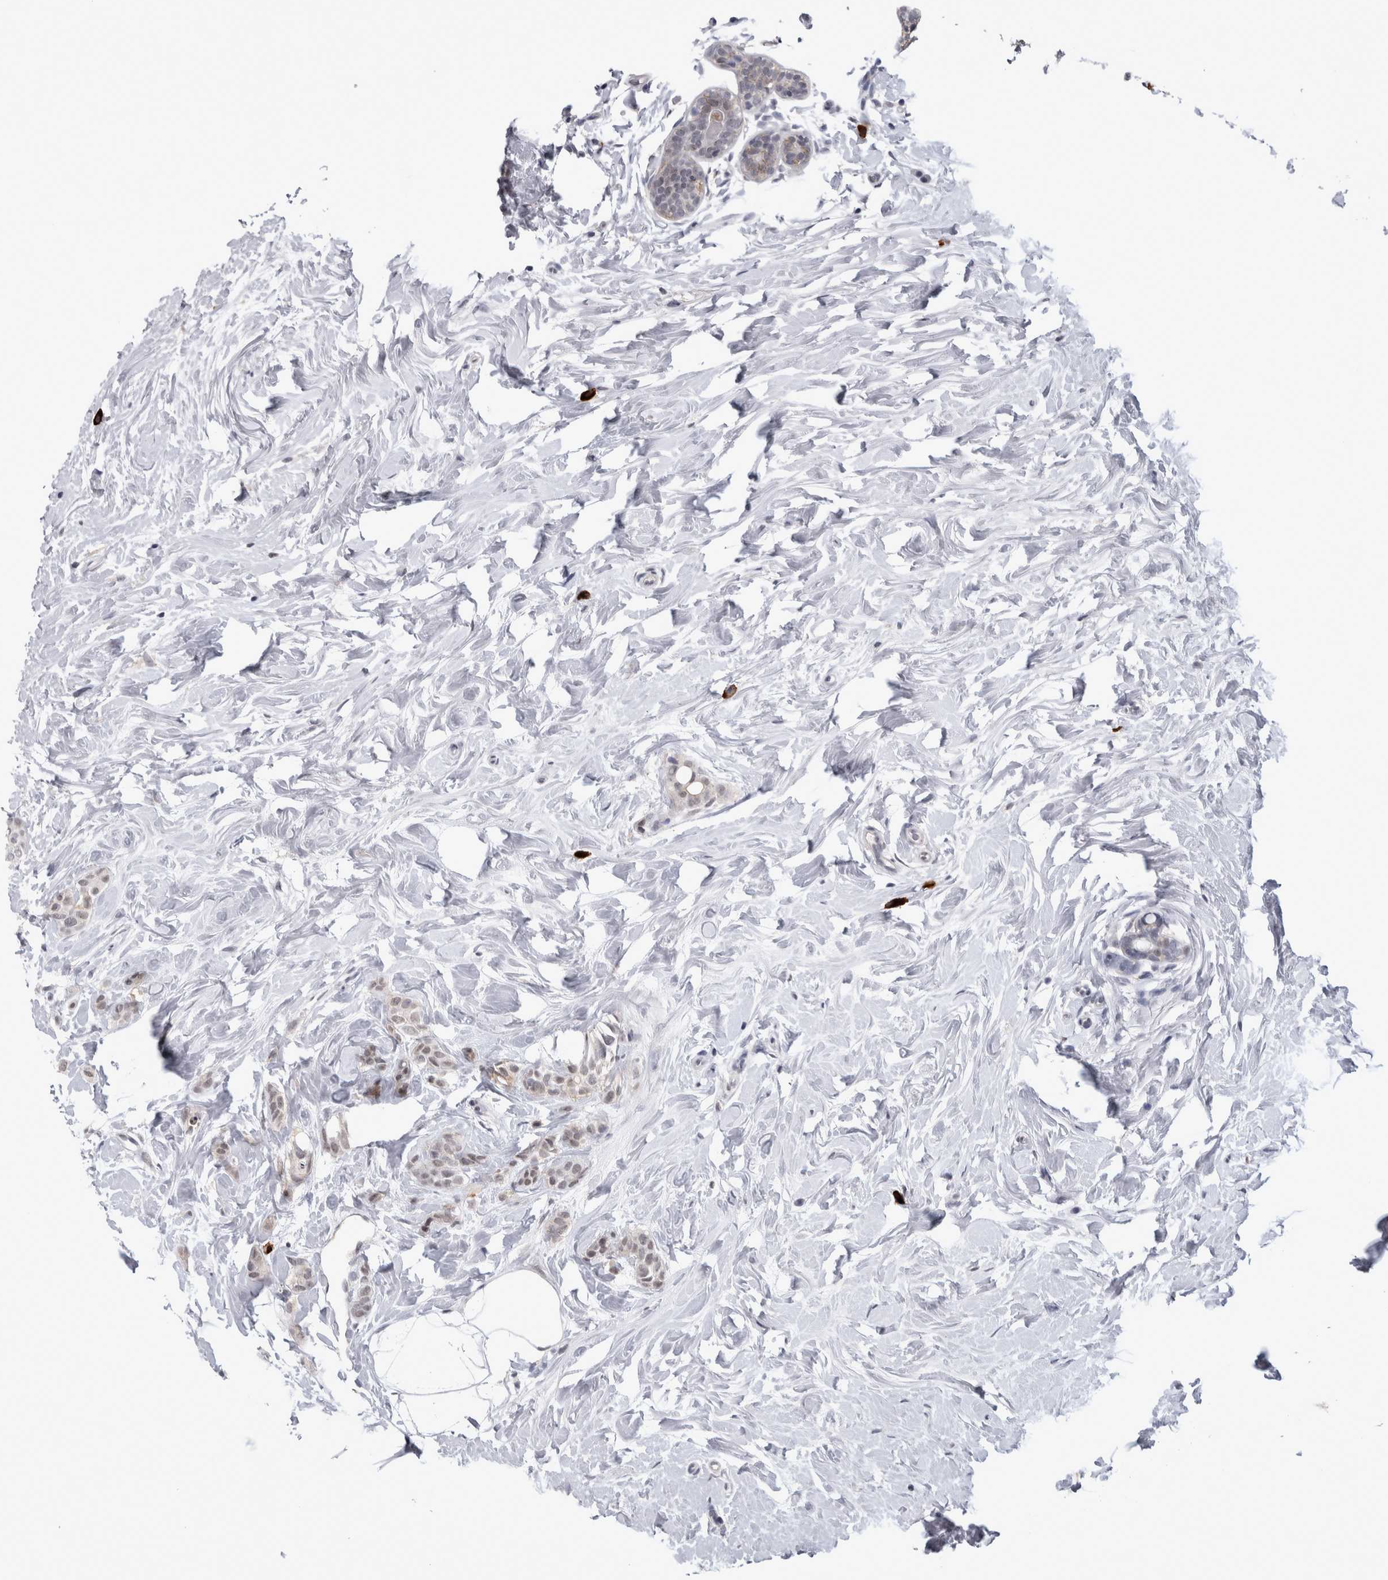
{"staining": {"intensity": "weak", "quantity": ">75%", "location": "nuclear"}, "tissue": "breast cancer", "cell_type": "Tumor cells", "image_type": "cancer", "snomed": [{"axis": "morphology", "description": "Lobular carcinoma, in situ"}, {"axis": "morphology", "description": "Lobular carcinoma"}, {"axis": "topography", "description": "Breast"}], "caption": "The immunohistochemical stain highlights weak nuclear expression in tumor cells of breast lobular carcinoma tissue. (IHC, brightfield microscopy, high magnification).", "gene": "PEBP4", "patient": {"sex": "female", "age": 41}}